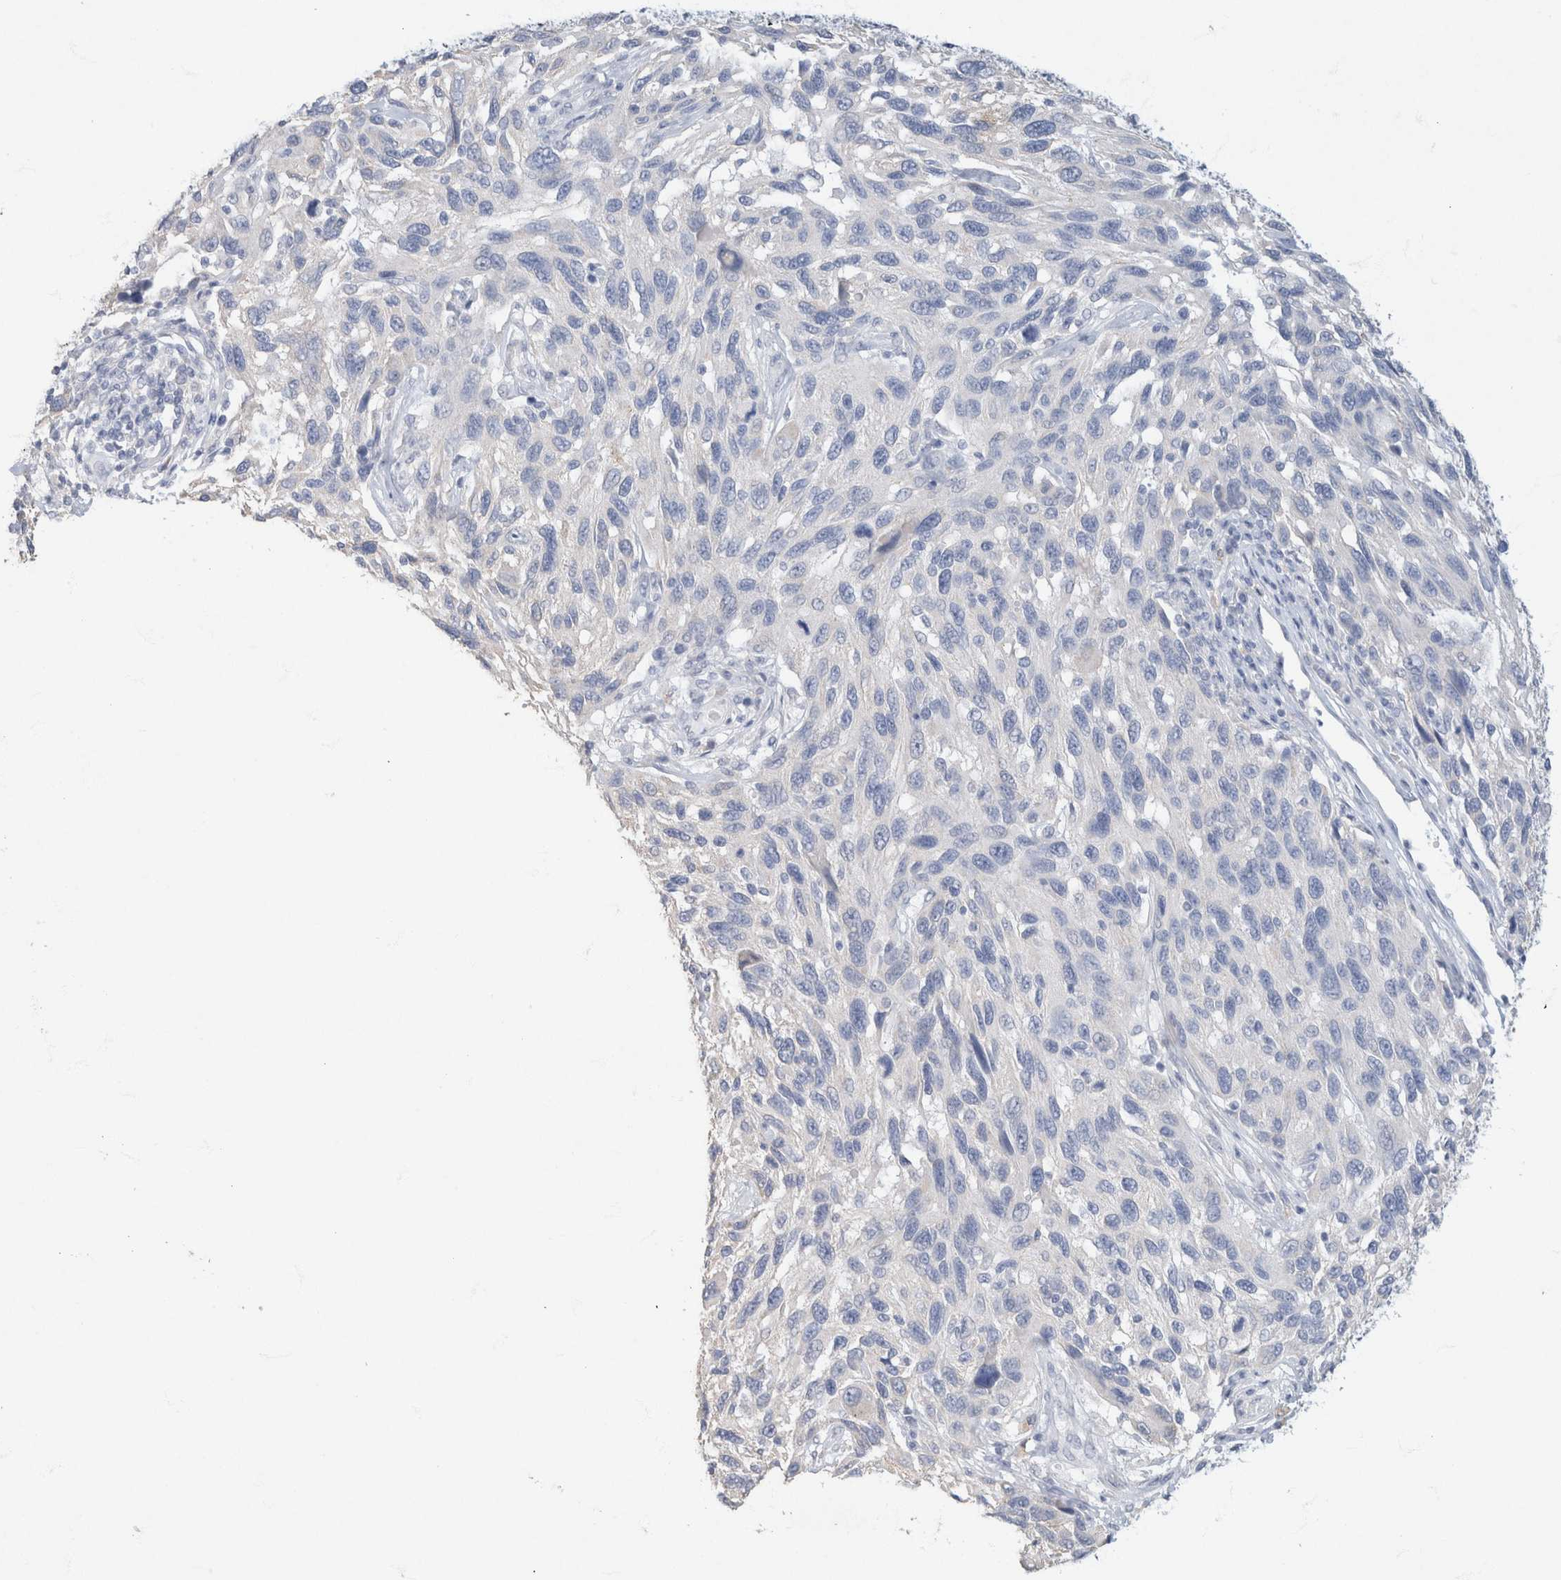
{"staining": {"intensity": "negative", "quantity": "none", "location": "none"}, "tissue": "melanoma", "cell_type": "Tumor cells", "image_type": "cancer", "snomed": [{"axis": "morphology", "description": "Malignant melanoma, NOS"}, {"axis": "topography", "description": "Skin"}], "caption": "A high-resolution histopathology image shows immunohistochemistry staining of melanoma, which demonstrates no significant expression in tumor cells.", "gene": "CA12", "patient": {"sex": "male", "age": 53}}